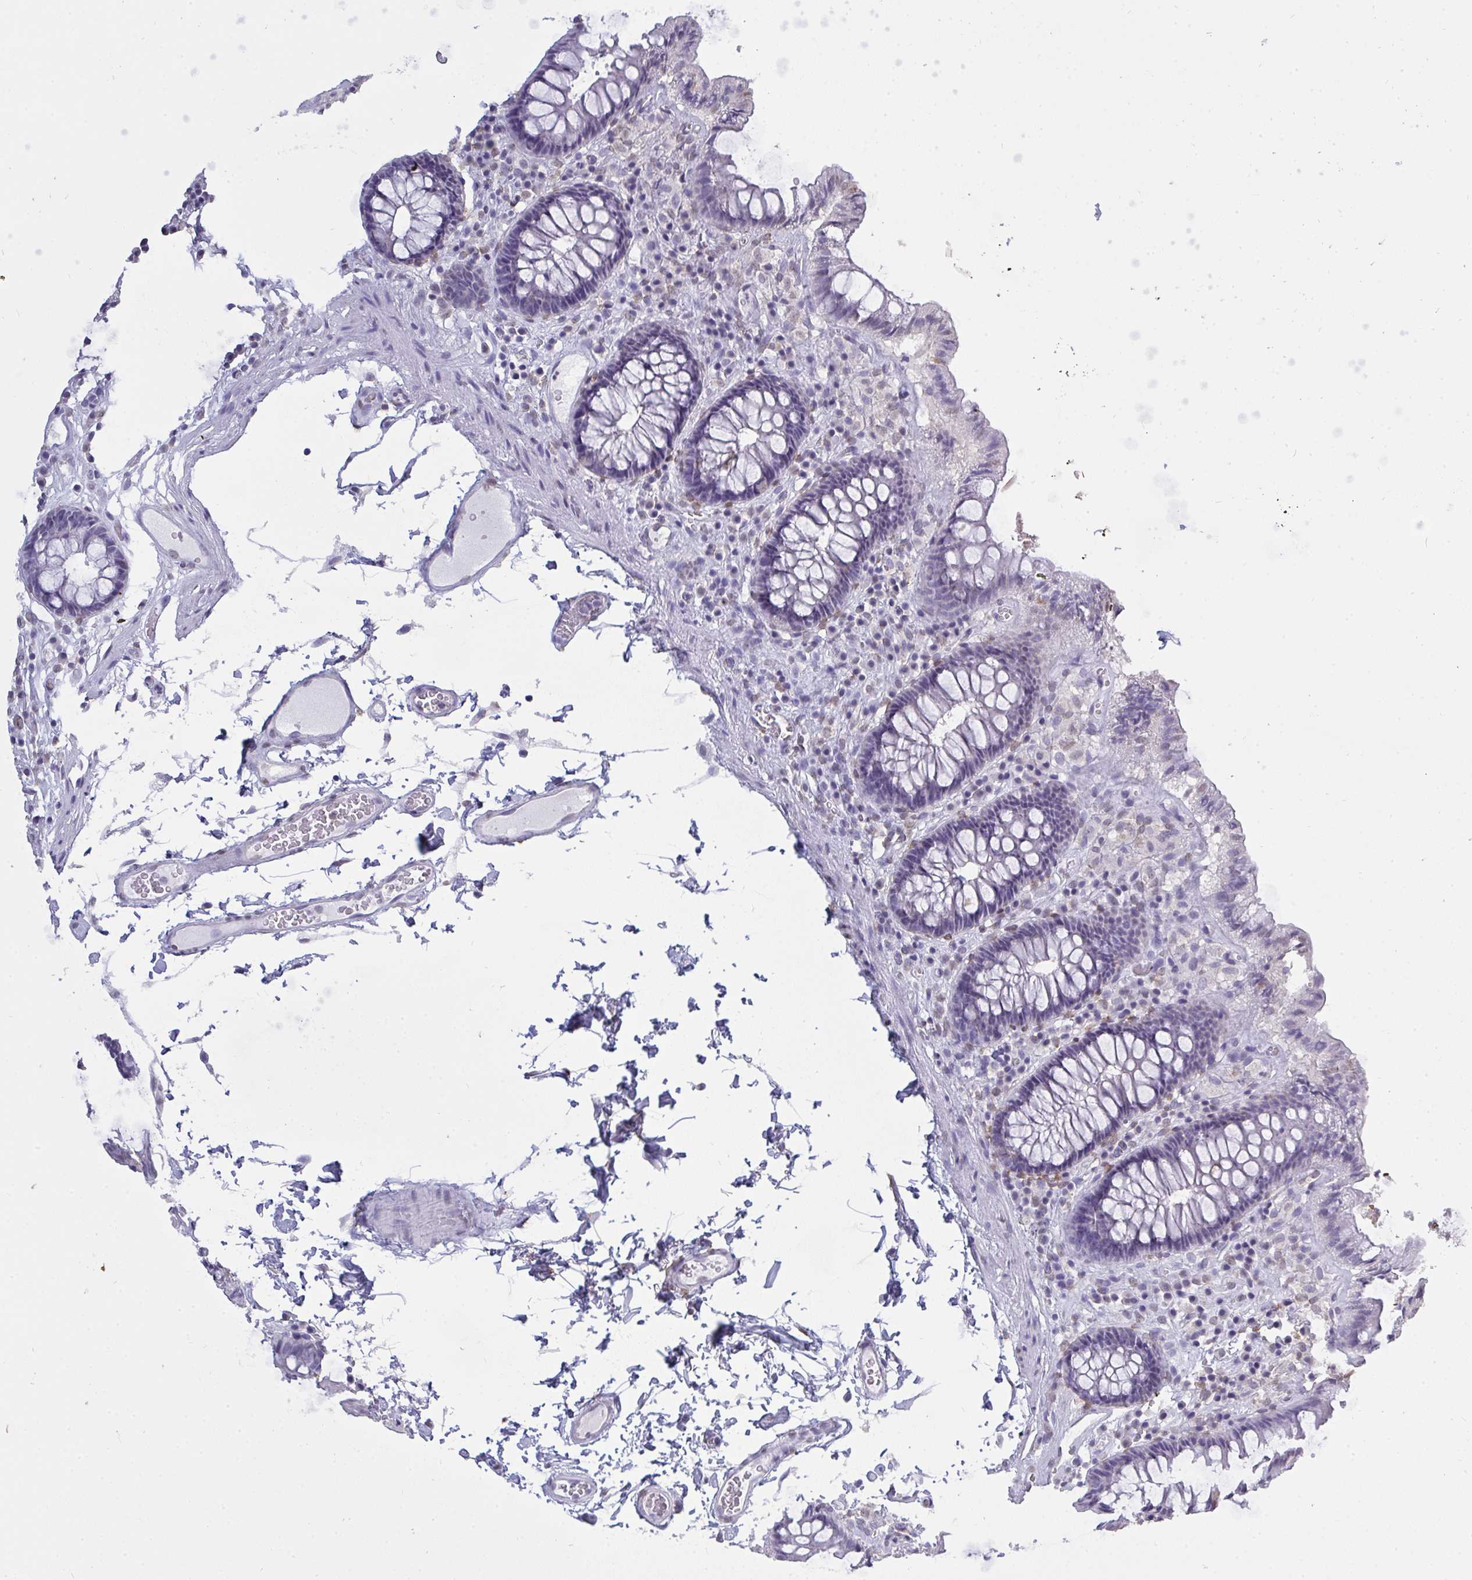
{"staining": {"intensity": "negative", "quantity": "none", "location": "none"}, "tissue": "colon", "cell_type": "Endothelial cells", "image_type": "normal", "snomed": [{"axis": "morphology", "description": "Normal tissue, NOS"}, {"axis": "topography", "description": "Colon"}, {"axis": "topography", "description": "Peripheral nerve tissue"}], "caption": "DAB immunohistochemical staining of benign colon exhibits no significant staining in endothelial cells.", "gene": "SEMA6B", "patient": {"sex": "male", "age": 84}}